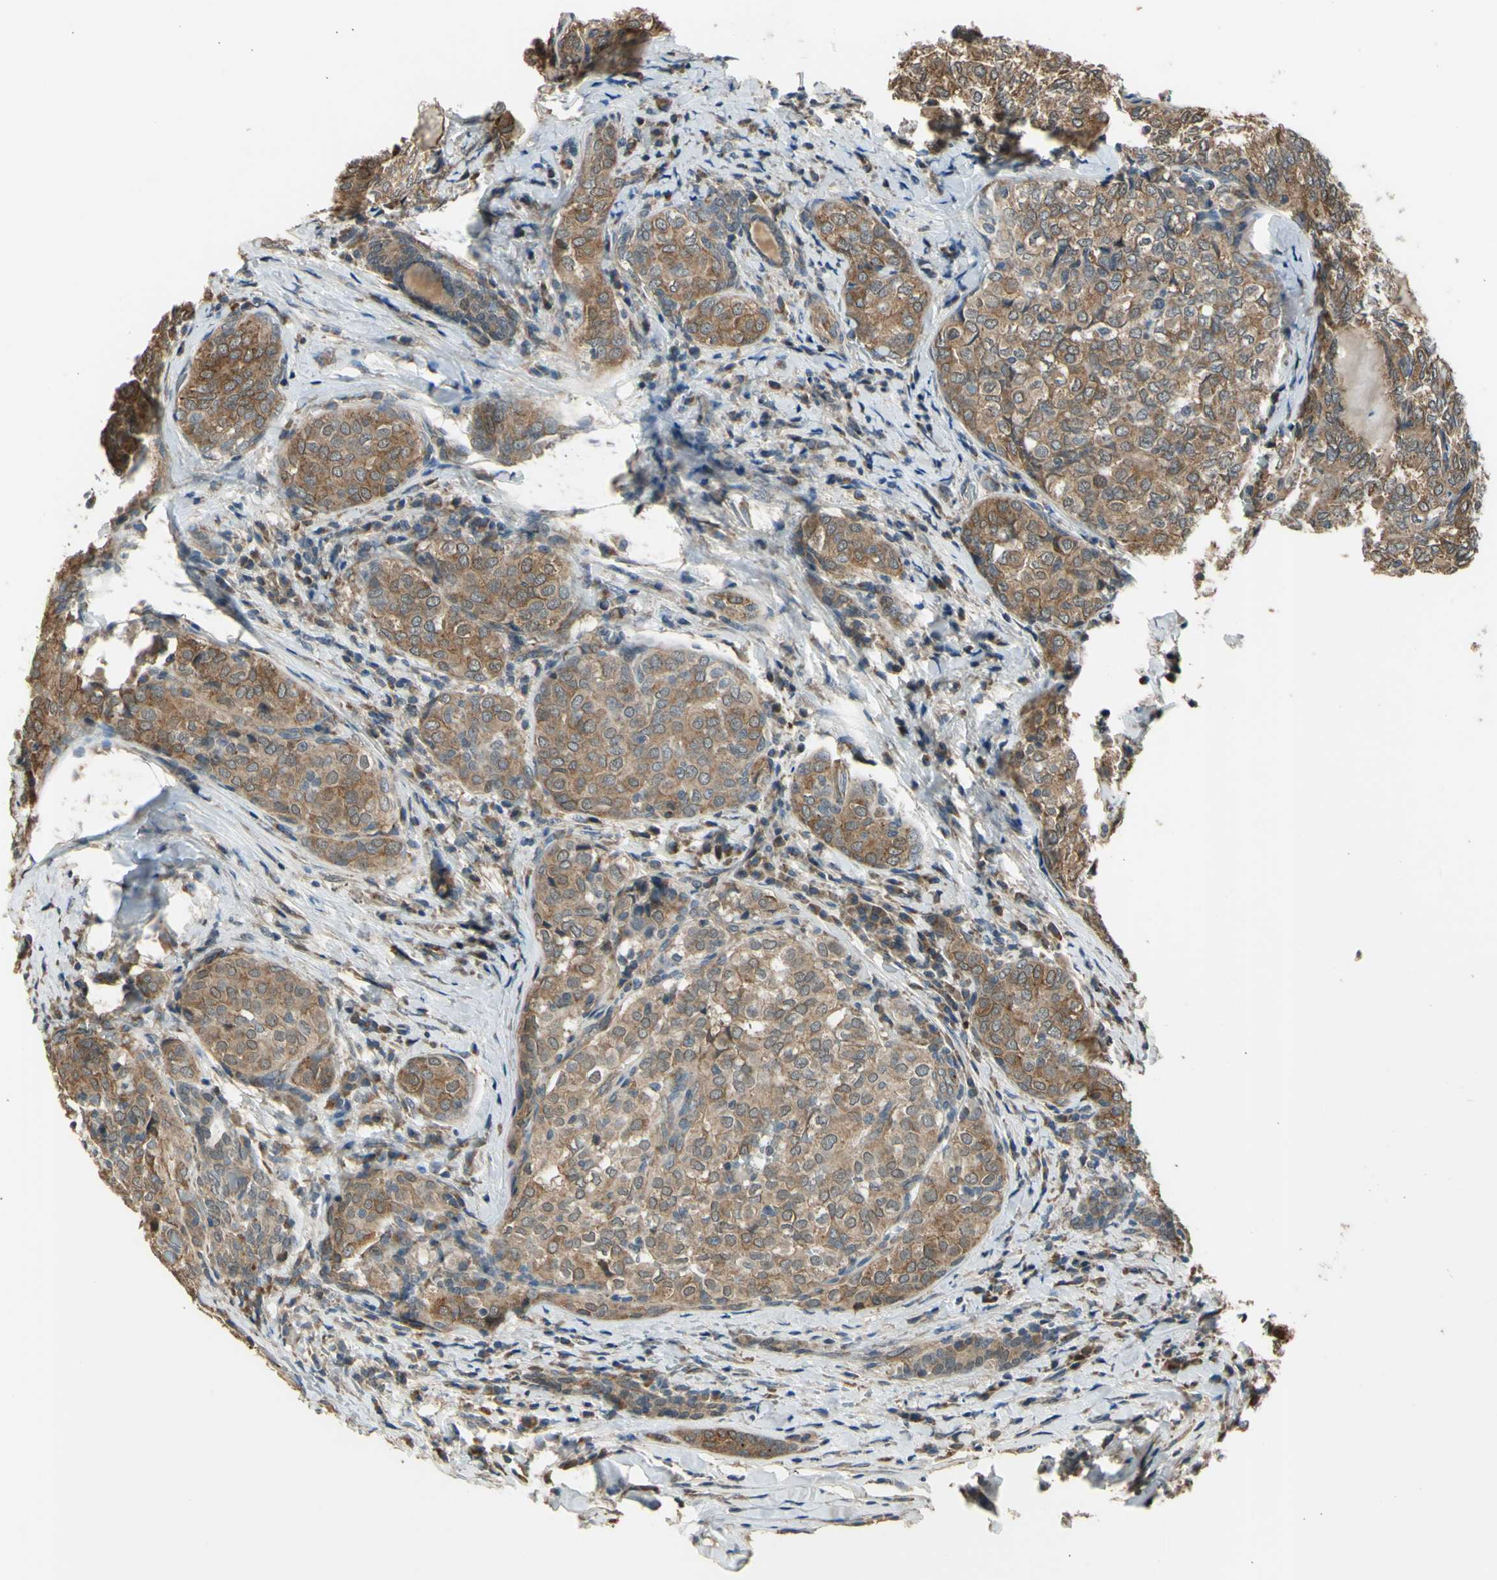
{"staining": {"intensity": "moderate", "quantity": ">75%", "location": "cytoplasmic/membranous"}, "tissue": "thyroid cancer", "cell_type": "Tumor cells", "image_type": "cancer", "snomed": [{"axis": "morphology", "description": "Normal tissue, NOS"}, {"axis": "morphology", "description": "Papillary adenocarcinoma, NOS"}, {"axis": "topography", "description": "Thyroid gland"}], "caption": "Papillary adenocarcinoma (thyroid) stained with DAB immunohistochemistry demonstrates medium levels of moderate cytoplasmic/membranous positivity in approximately >75% of tumor cells.", "gene": "EFNB2", "patient": {"sex": "female", "age": 30}}